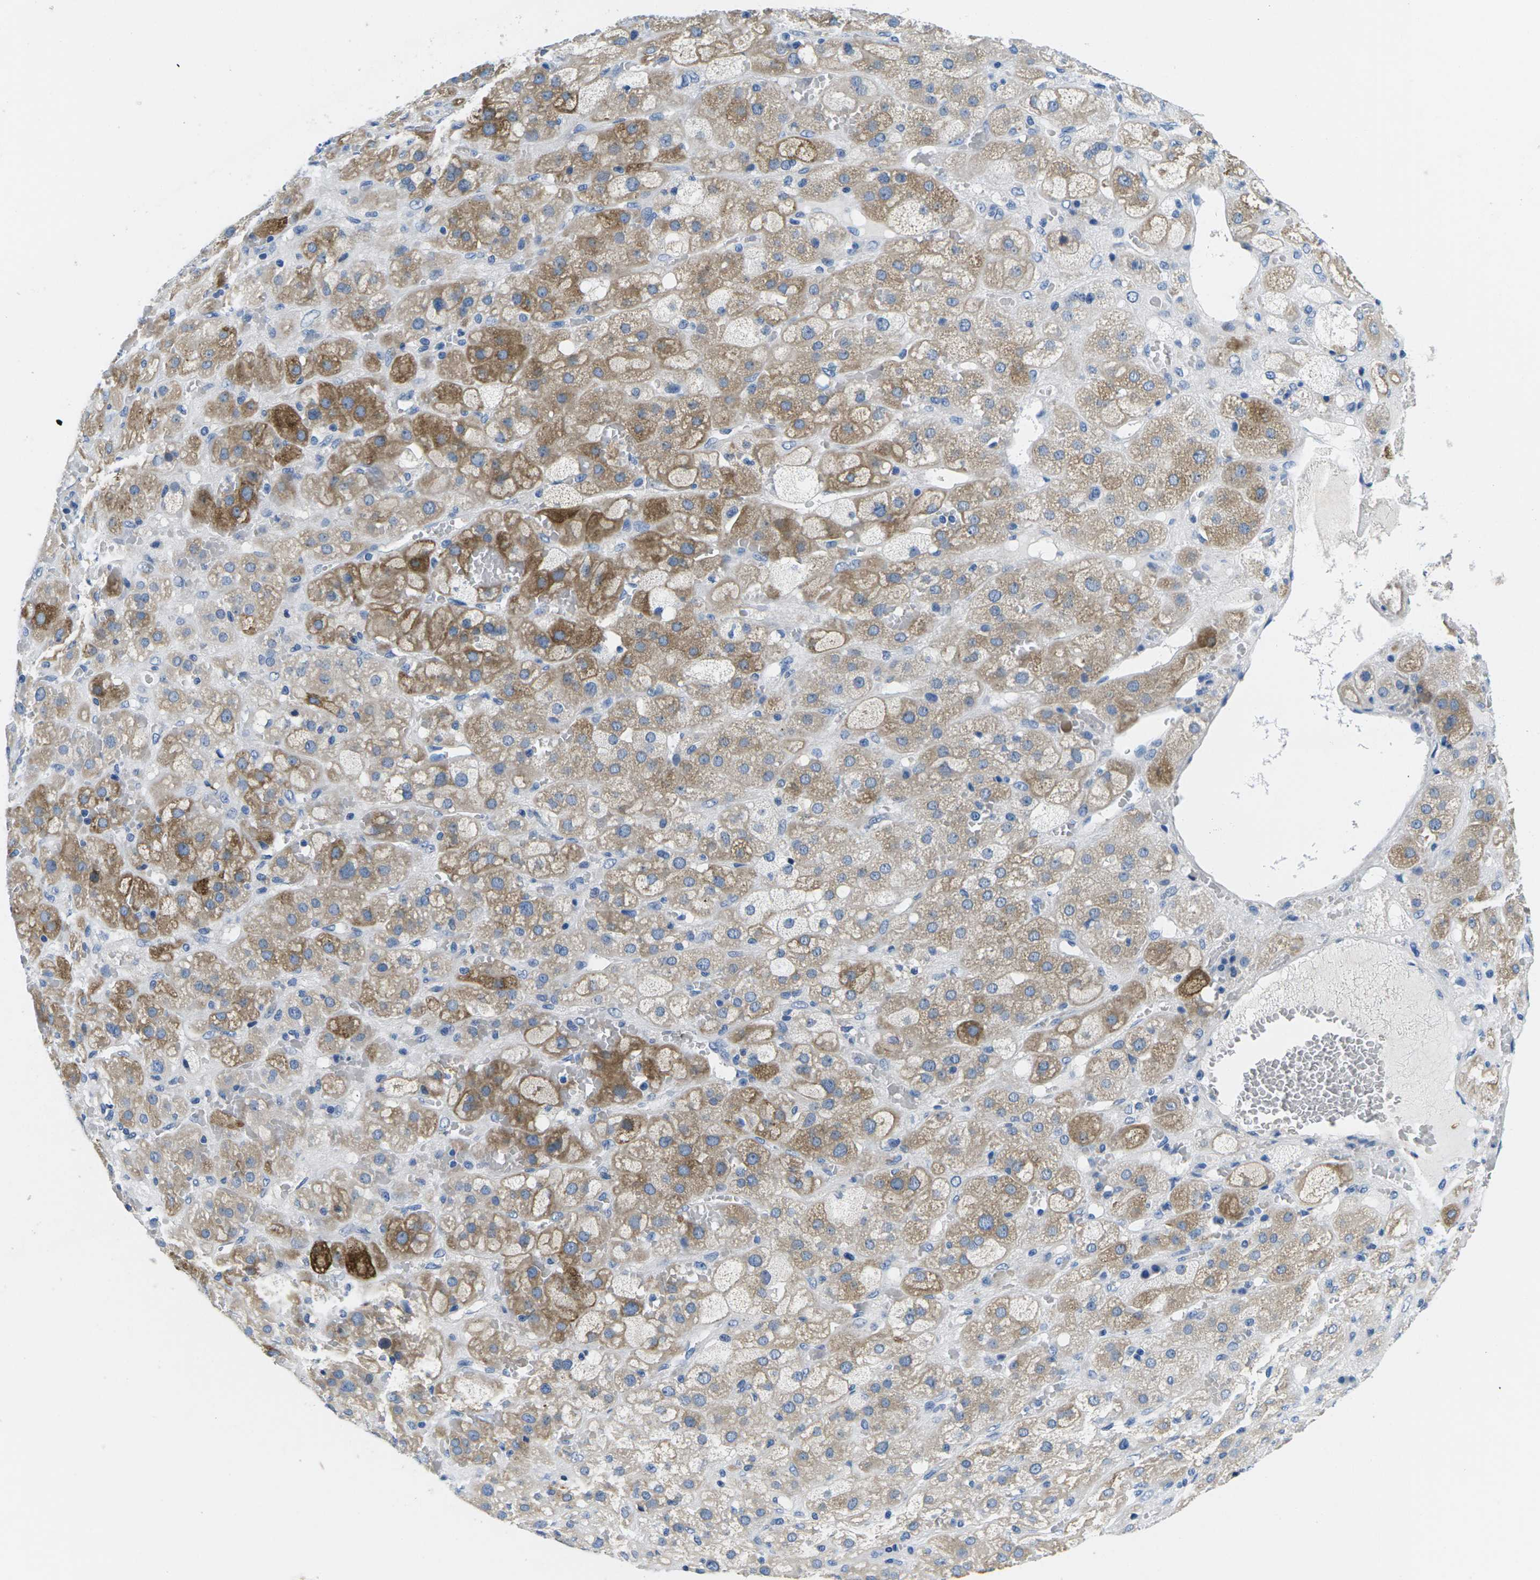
{"staining": {"intensity": "moderate", "quantity": "25%-75%", "location": "cytoplasmic/membranous"}, "tissue": "adrenal gland", "cell_type": "Glandular cells", "image_type": "normal", "snomed": [{"axis": "morphology", "description": "Normal tissue, NOS"}, {"axis": "topography", "description": "Adrenal gland"}], "caption": "About 25%-75% of glandular cells in unremarkable human adrenal gland exhibit moderate cytoplasmic/membranous protein expression as visualized by brown immunohistochemical staining.", "gene": "TSPAN2", "patient": {"sex": "female", "age": 47}}